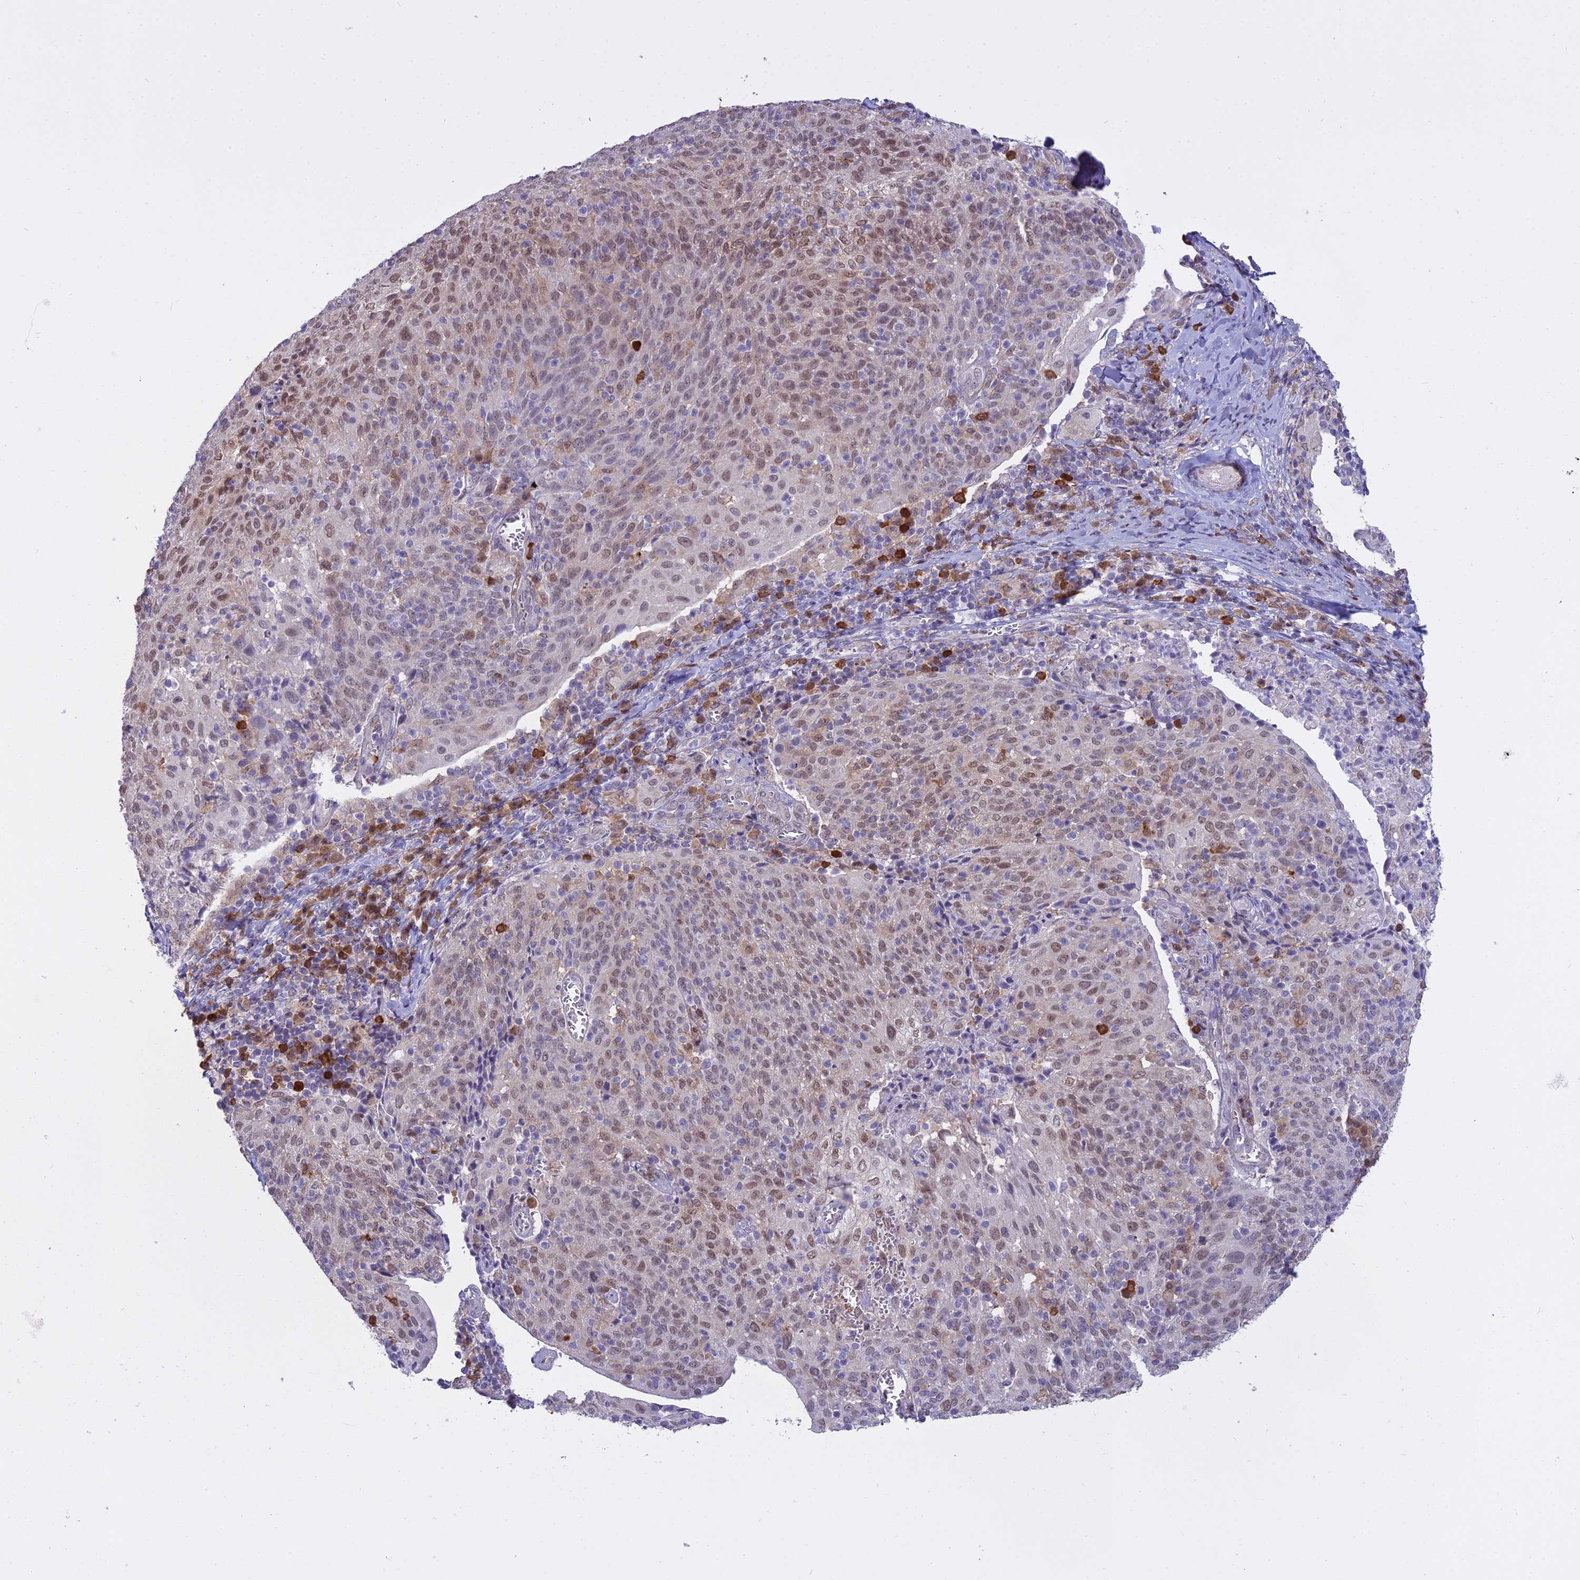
{"staining": {"intensity": "moderate", "quantity": "25%-75%", "location": "nuclear"}, "tissue": "cervical cancer", "cell_type": "Tumor cells", "image_type": "cancer", "snomed": [{"axis": "morphology", "description": "Squamous cell carcinoma, NOS"}, {"axis": "topography", "description": "Cervix"}], "caption": "Protein expression analysis of cervical cancer (squamous cell carcinoma) exhibits moderate nuclear expression in approximately 25%-75% of tumor cells. (brown staining indicates protein expression, while blue staining denotes nuclei).", "gene": "BLNK", "patient": {"sex": "female", "age": 52}}